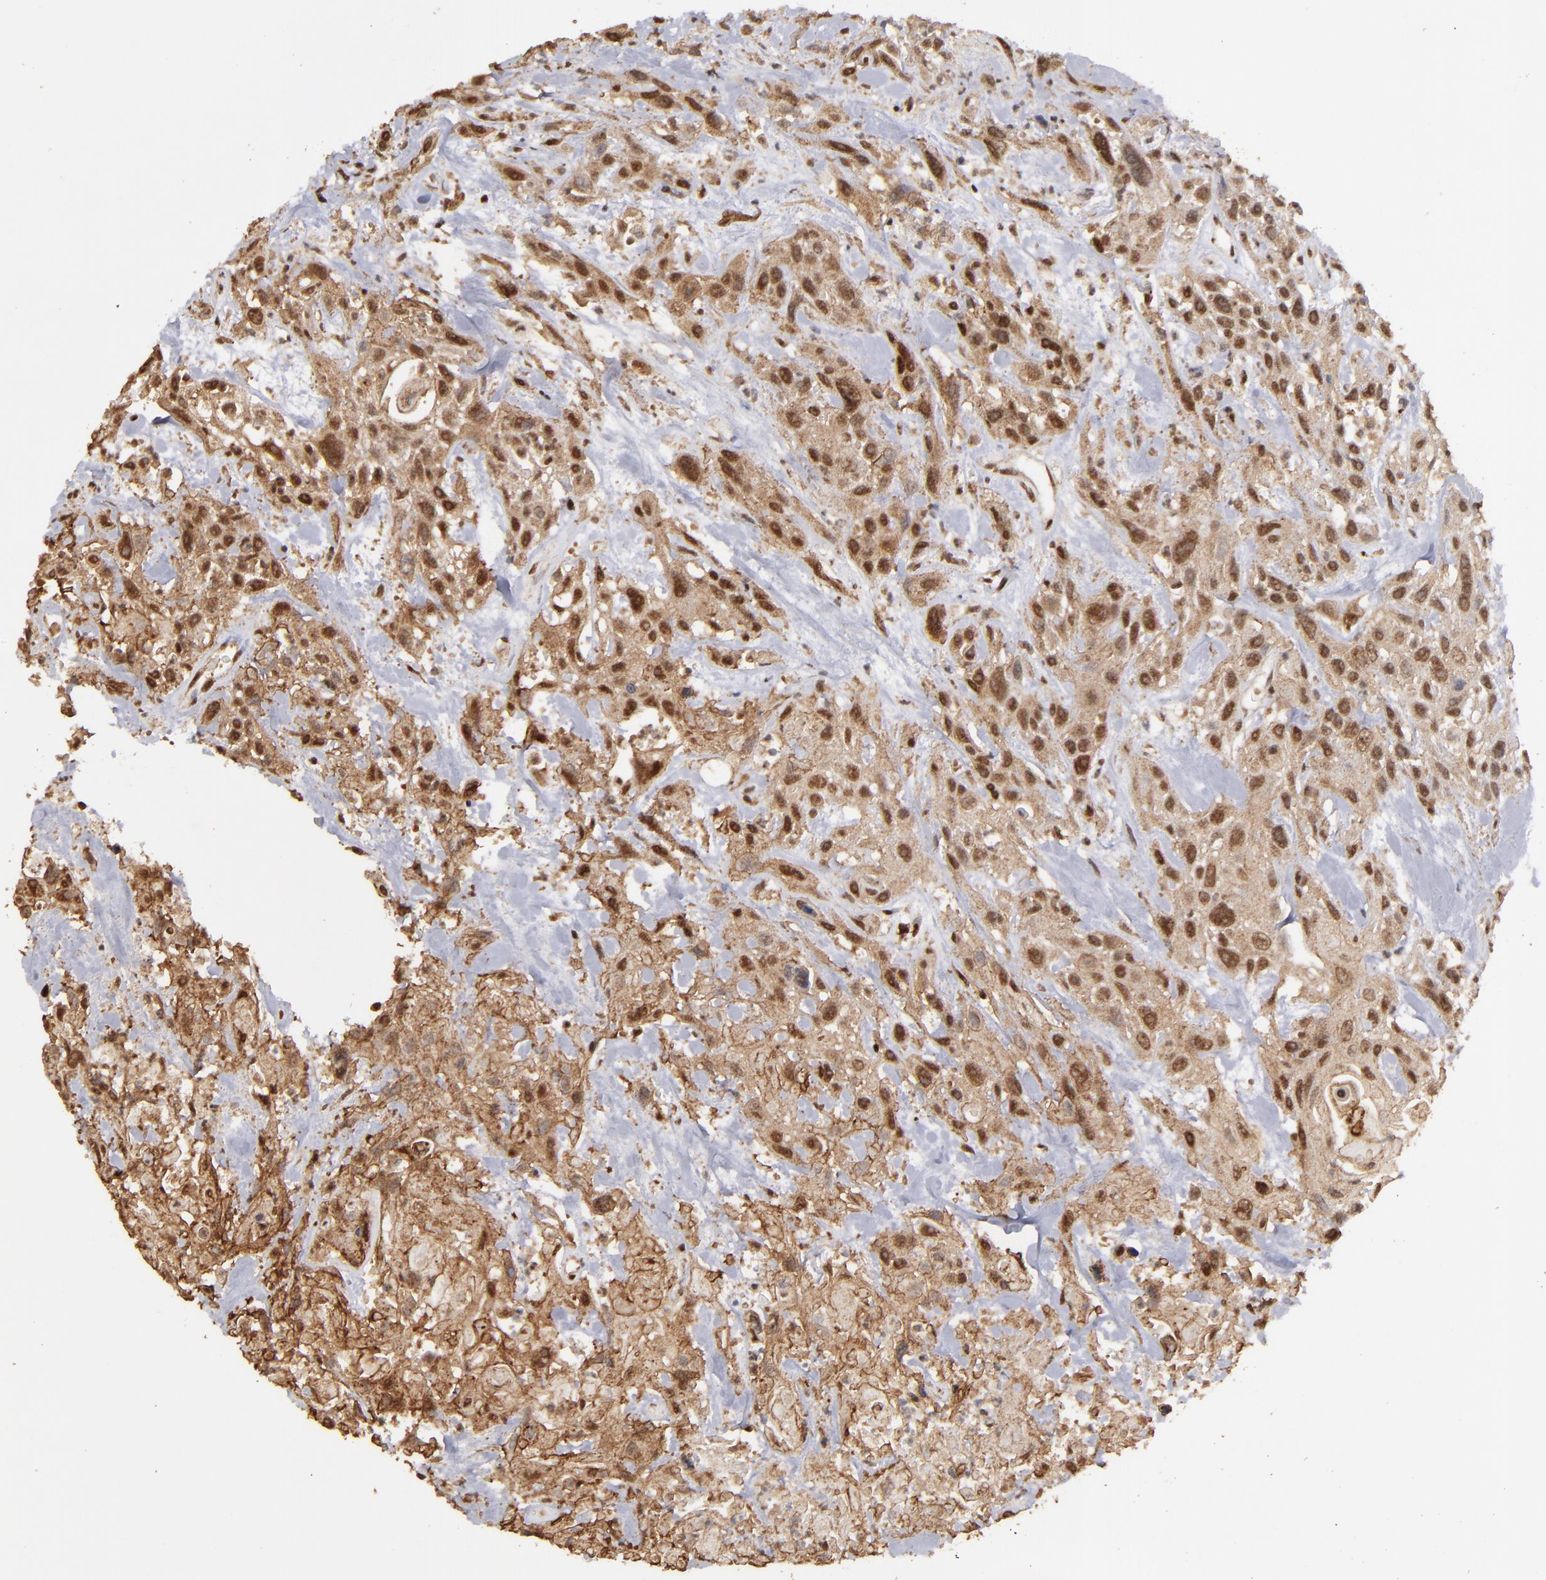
{"staining": {"intensity": "moderate", "quantity": ">75%", "location": "cytoplasmic/membranous,nuclear"}, "tissue": "urothelial cancer", "cell_type": "Tumor cells", "image_type": "cancer", "snomed": [{"axis": "morphology", "description": "Urothelial carcinoma, High grade"}, {"axis": "topography", "description": "Urinary bladder"}], "caption": "High-grade urothelial carcinoma stained with a protein marker exhibits moderate staining in tumor cells.", "gene": "ARNT", "patient": {"sex": "female", "age": 84}}